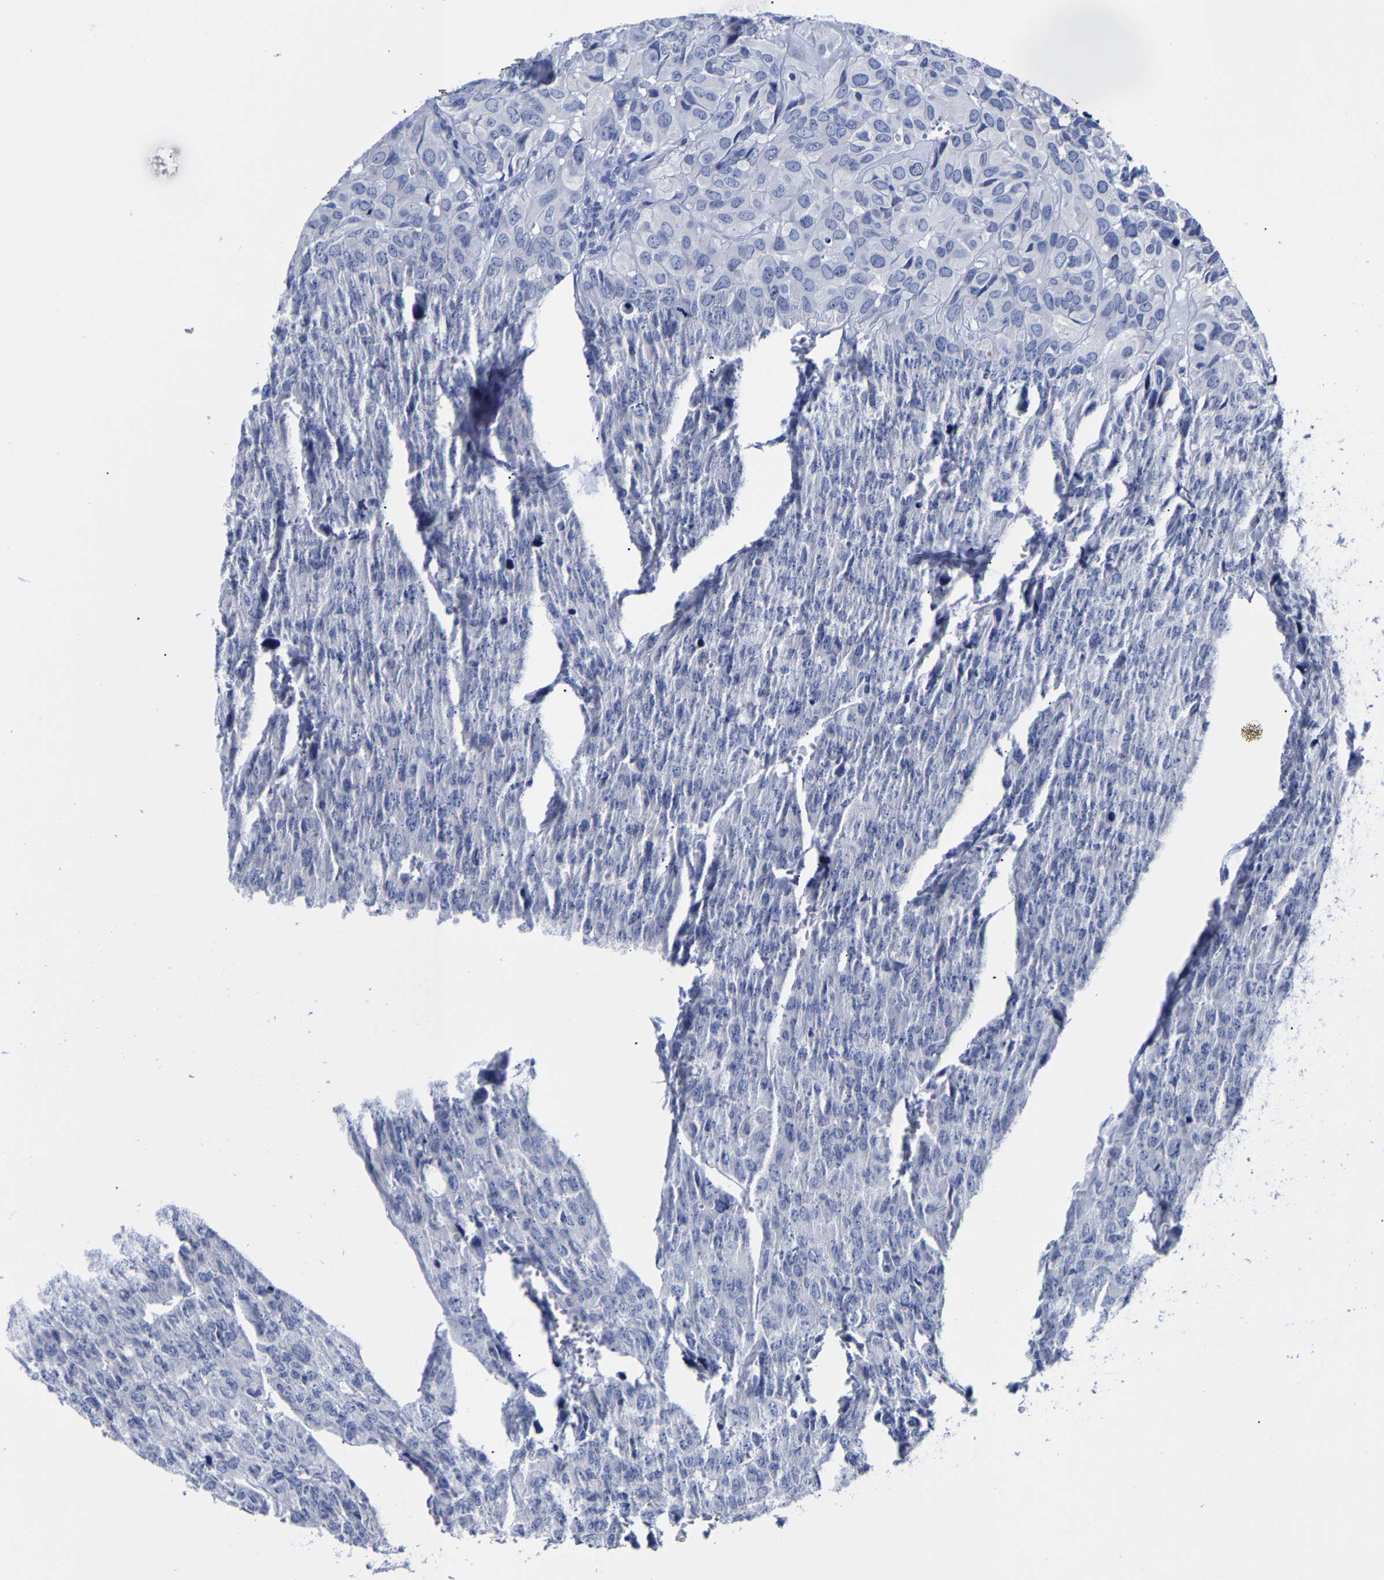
{"staining": {"intensity": "negative", "quantity": "none", "location": "none"}, "tissue": "head and neck cancer", "cell_type": "Tumor cells", "image_type": "cancer", "snomed": [{"axis": "morphology", "description": "Adenocarcinoma, NOS"}, {"axis": "topography", "description": "Salivary gland, NOS"}, {"axis": "topography", "description": "Head-Neck"}], "caption": "High power microscopy histopathology image of an immunohistochemistry micrograph of head and neck cancer, revealing no significant positivity in tumor cells. (Brightfield microscopy of DAB (3,3'-diaminobenzidine) immunohistochemistry (IHC) at high magnification).", "gene": "CPA2", "patient": {"sex": "female", "age": 76}}